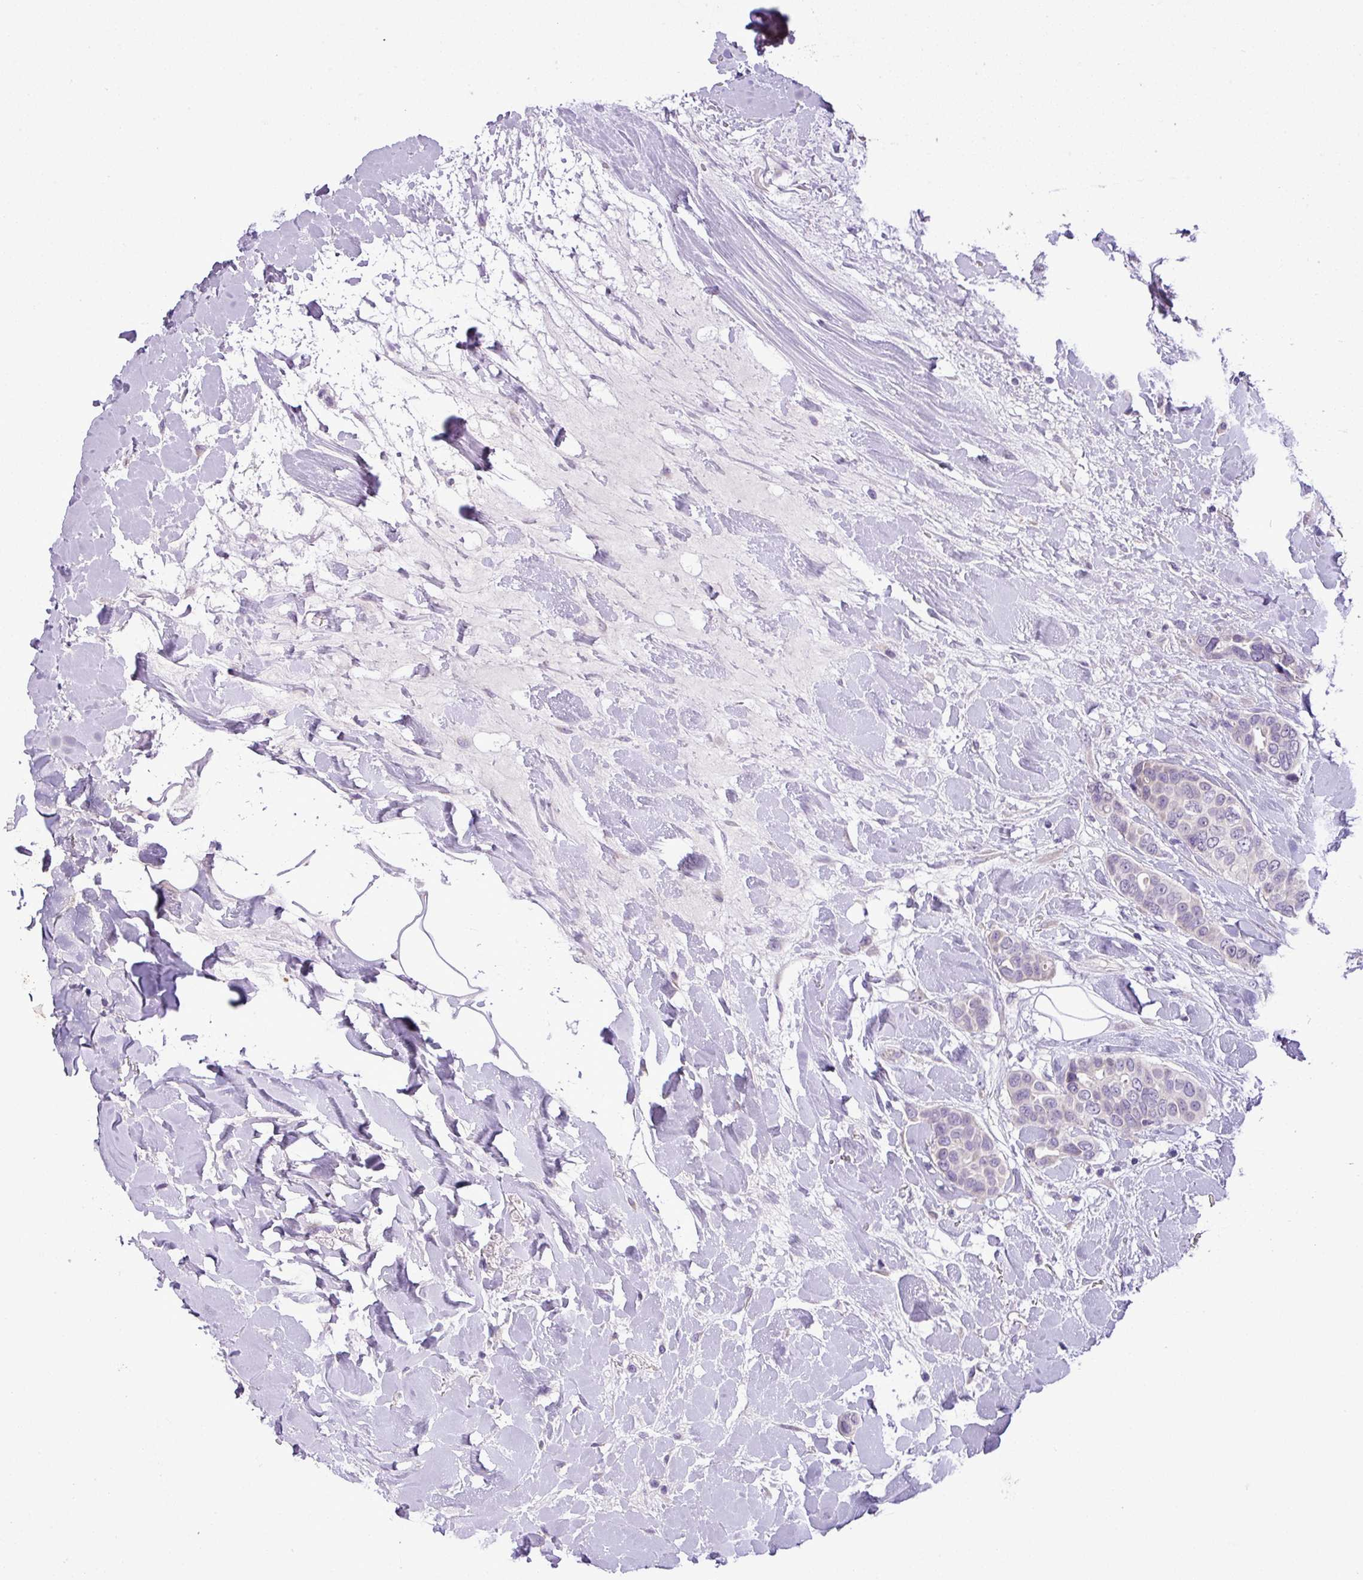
{"staining": {"intensity": "negative", "quantity": "none", "location": "none"}, "tissue": "breast cancer", "cell_type": "Tumor cells", "image_type": "cancer", "snomed": [{"axis": "morphology", "description": "Lobular carcinoma"}, {"axis": "topography", "description": "Breast"}], "caption": "A micrograph of human breast cancer (lobular carcinoma) is negative for staining in tumor cells.", "gene": "MOCS3", "patient": {"sex": "female", "age": 51}}